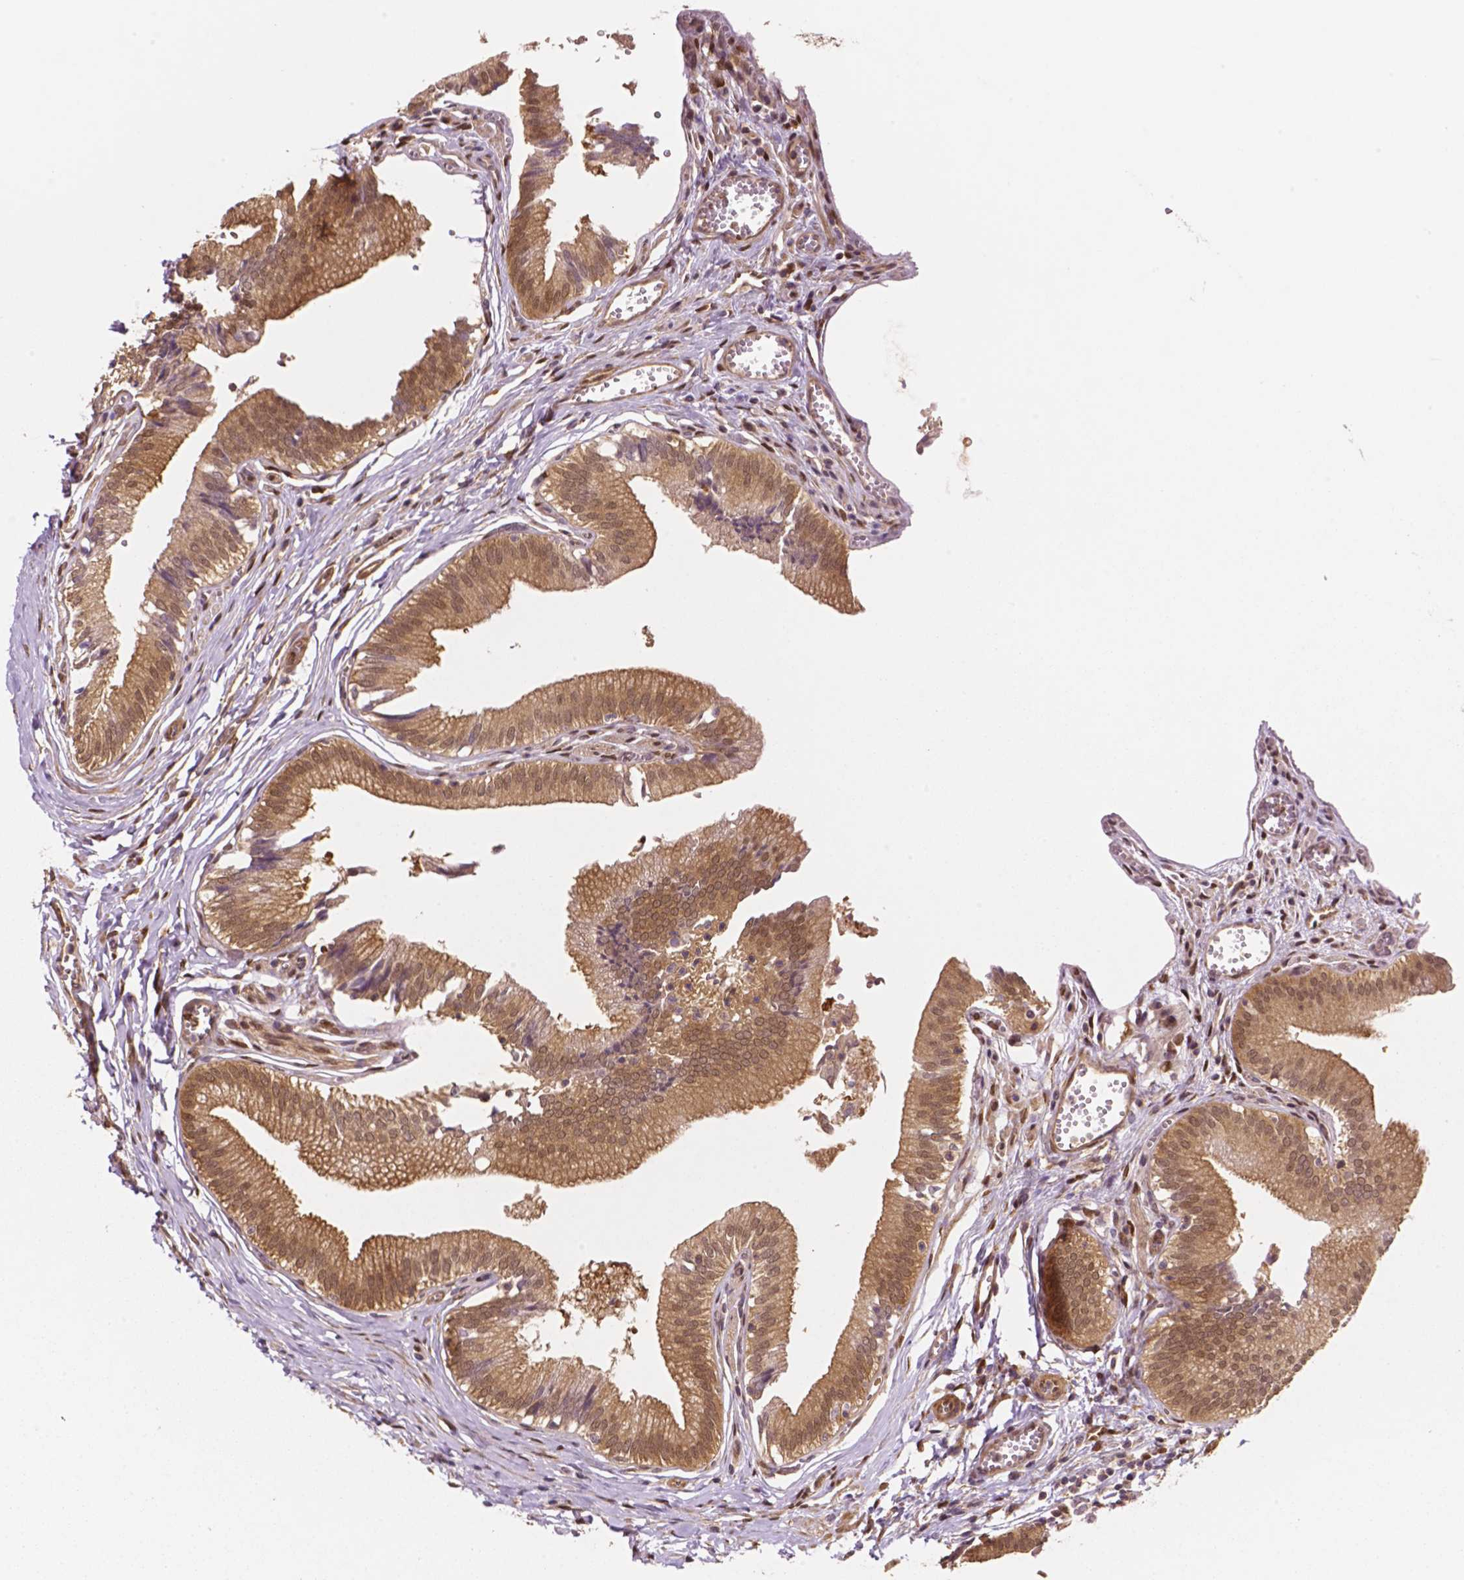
{"staining": {"intensity": "weak", "quantity": ">75%", "location": "cytoplasmic/membranous,nuclear"}, "tissue": "gallbladder", "cell_type": "Glandular cells", "image_type": "normal", "snomed": [{"axis": "morphology", "description": "Normal tissue, NOS"}, {"axis": "topography", "description": "Gallbladder"}, {"axis": "topography", "description": "Peripheral nerve tissue"}], "caption": "A brown stain highlights weak cytoplasmic/membranous,nuclear staining of a protein in glandular cells of unremarkable gallbladder.", "gene": "YAP1", "patient": {"sex": "male", "age": 17}}